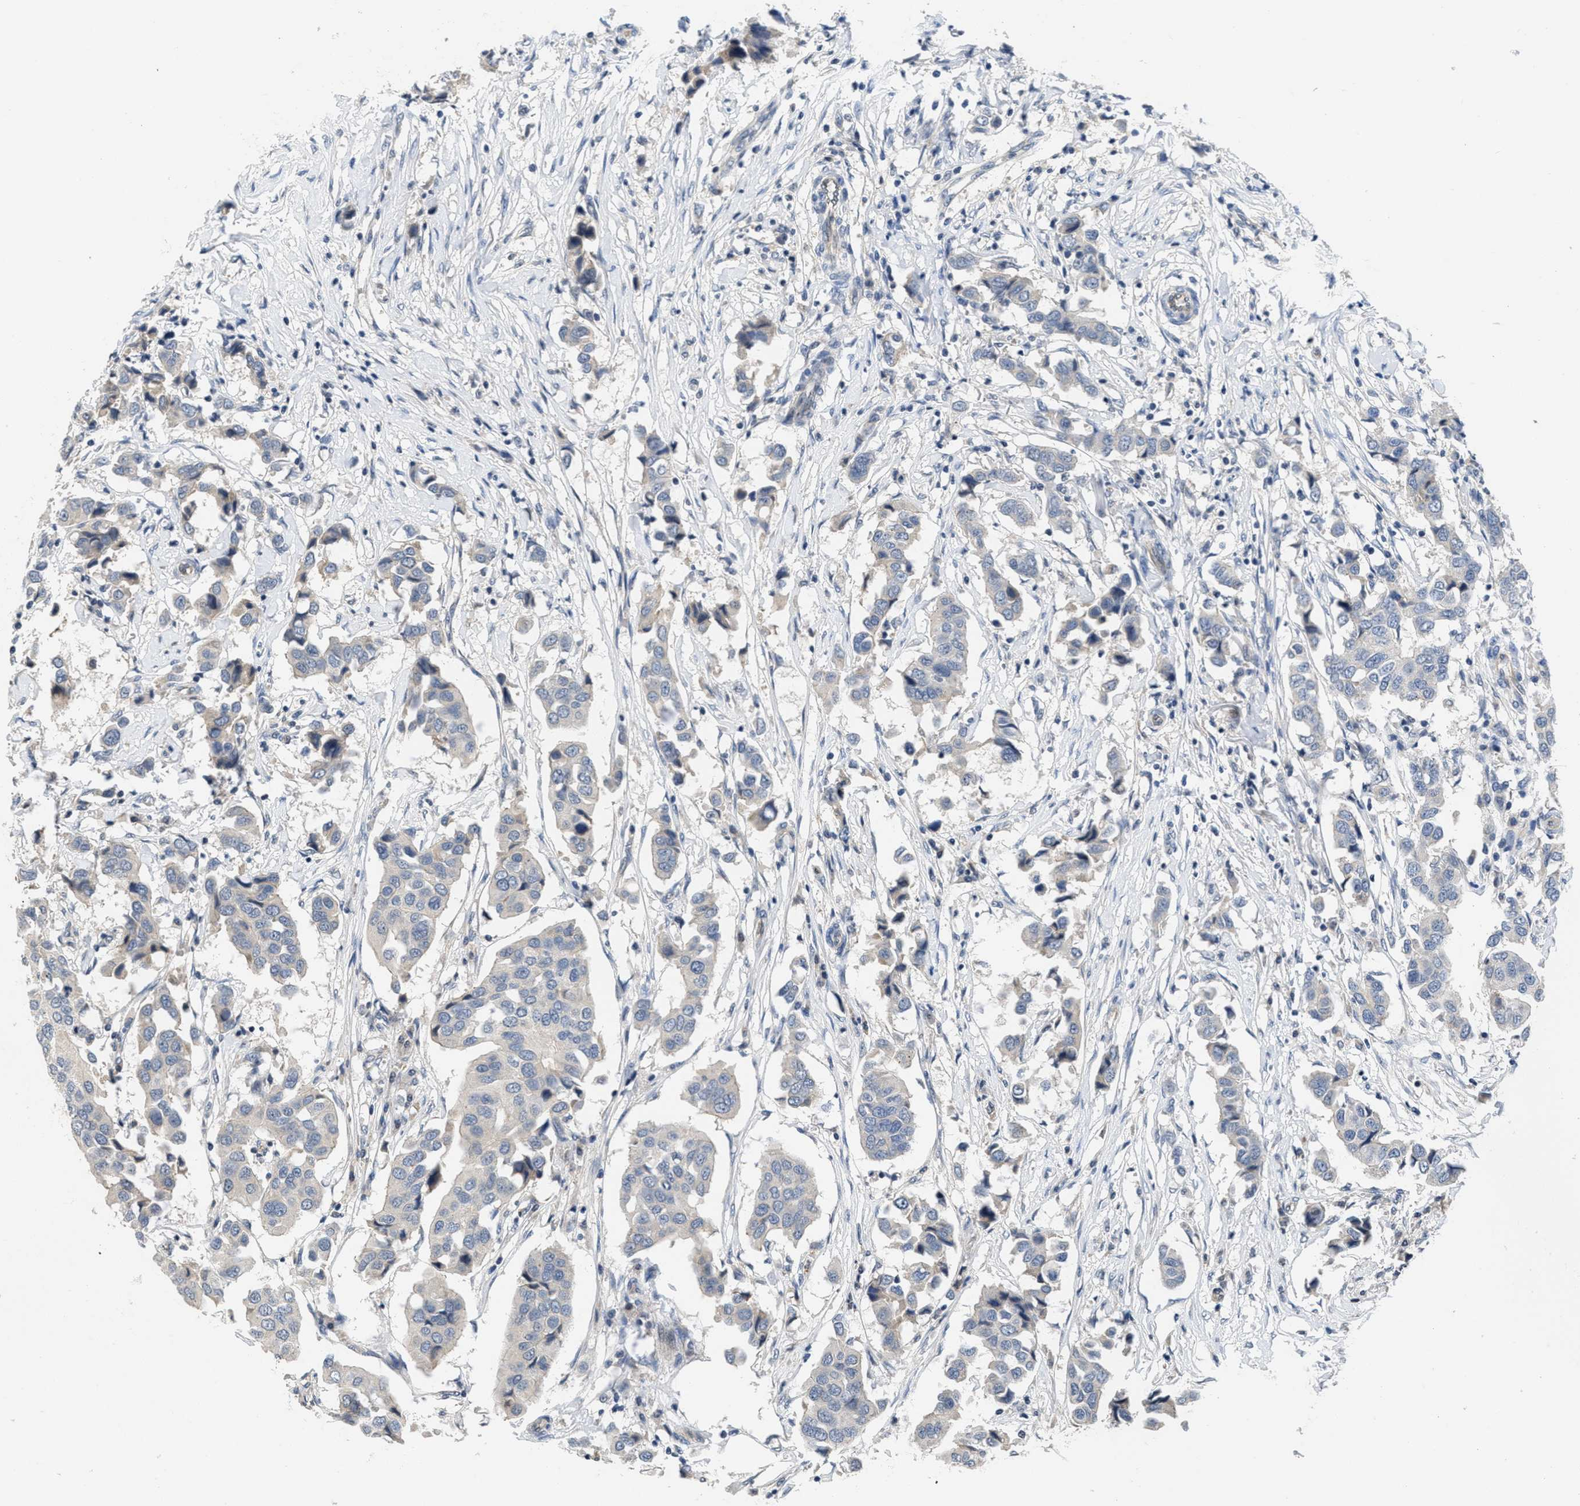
{"staining": {"intensity": "weak", "quantity": "<25%", "location": "cytoplasmic/membranous"}, "tissue": "breast cancer", "cell_type": "Tumor cells", "image_type": "cancer", "snomed": [{"axis": "morphology", "description": "Duct carcinoma"}, {"axis": "topography", "description": "Breast"}], "caption": "Breast cancer stained for a protein using immunohistochemistry (IHC) shows no staining tumor cells.", "gene": "ANGPT1", "patient": {"sex": "female", "age": 80}}